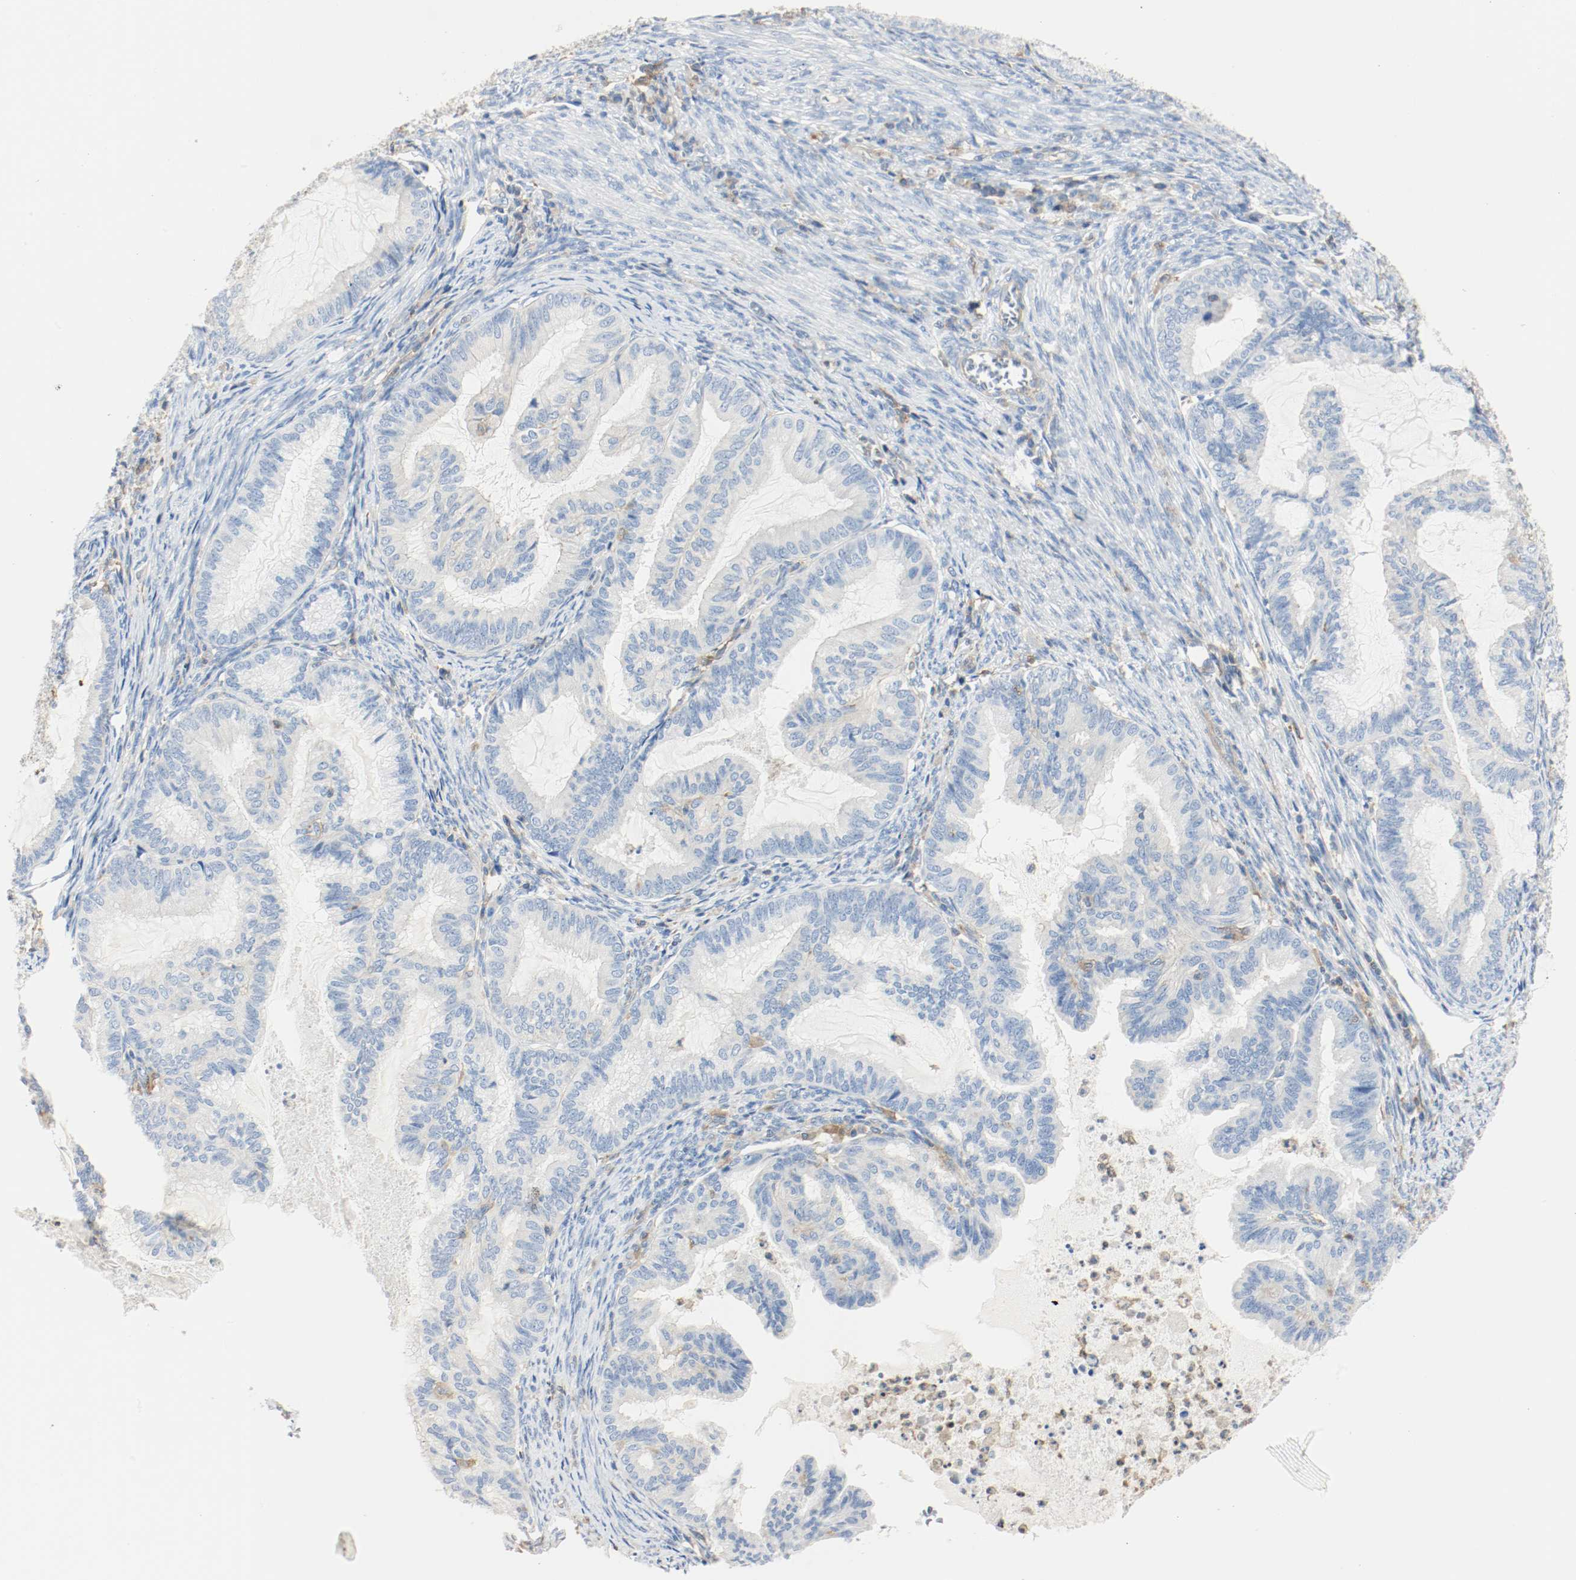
{"staining": {"intensity": "weak", "quantity": "25%-75%", "location": "cytoplasmic/membranous"}, "tissue": "cervical cancer", "cell_type": "Tumor cells", "image_type": "cancer", "snomed": [{"axis": "morphology", "description": "Normal tissue, NOS"}, {"axis": "morphology", "description": "Adenocarcinoma, NOS"}, {"axis": "topography", "description": "Cervix"}, {"axis": "topography", "description": "Endometrium"}], "caption": "Immunohistochemistry (IHC) image of neoplastic tissue: human cervical adenocarcinoma stained using IHC reveals low levels of weak protein expression localized specifically in the cytoplasmic/membranous of tumor cells, appearing as a cytoplasmic/membranous brown color.", "gene": "ARPC1B", "patient": {"sex": "female", "age": 86}}